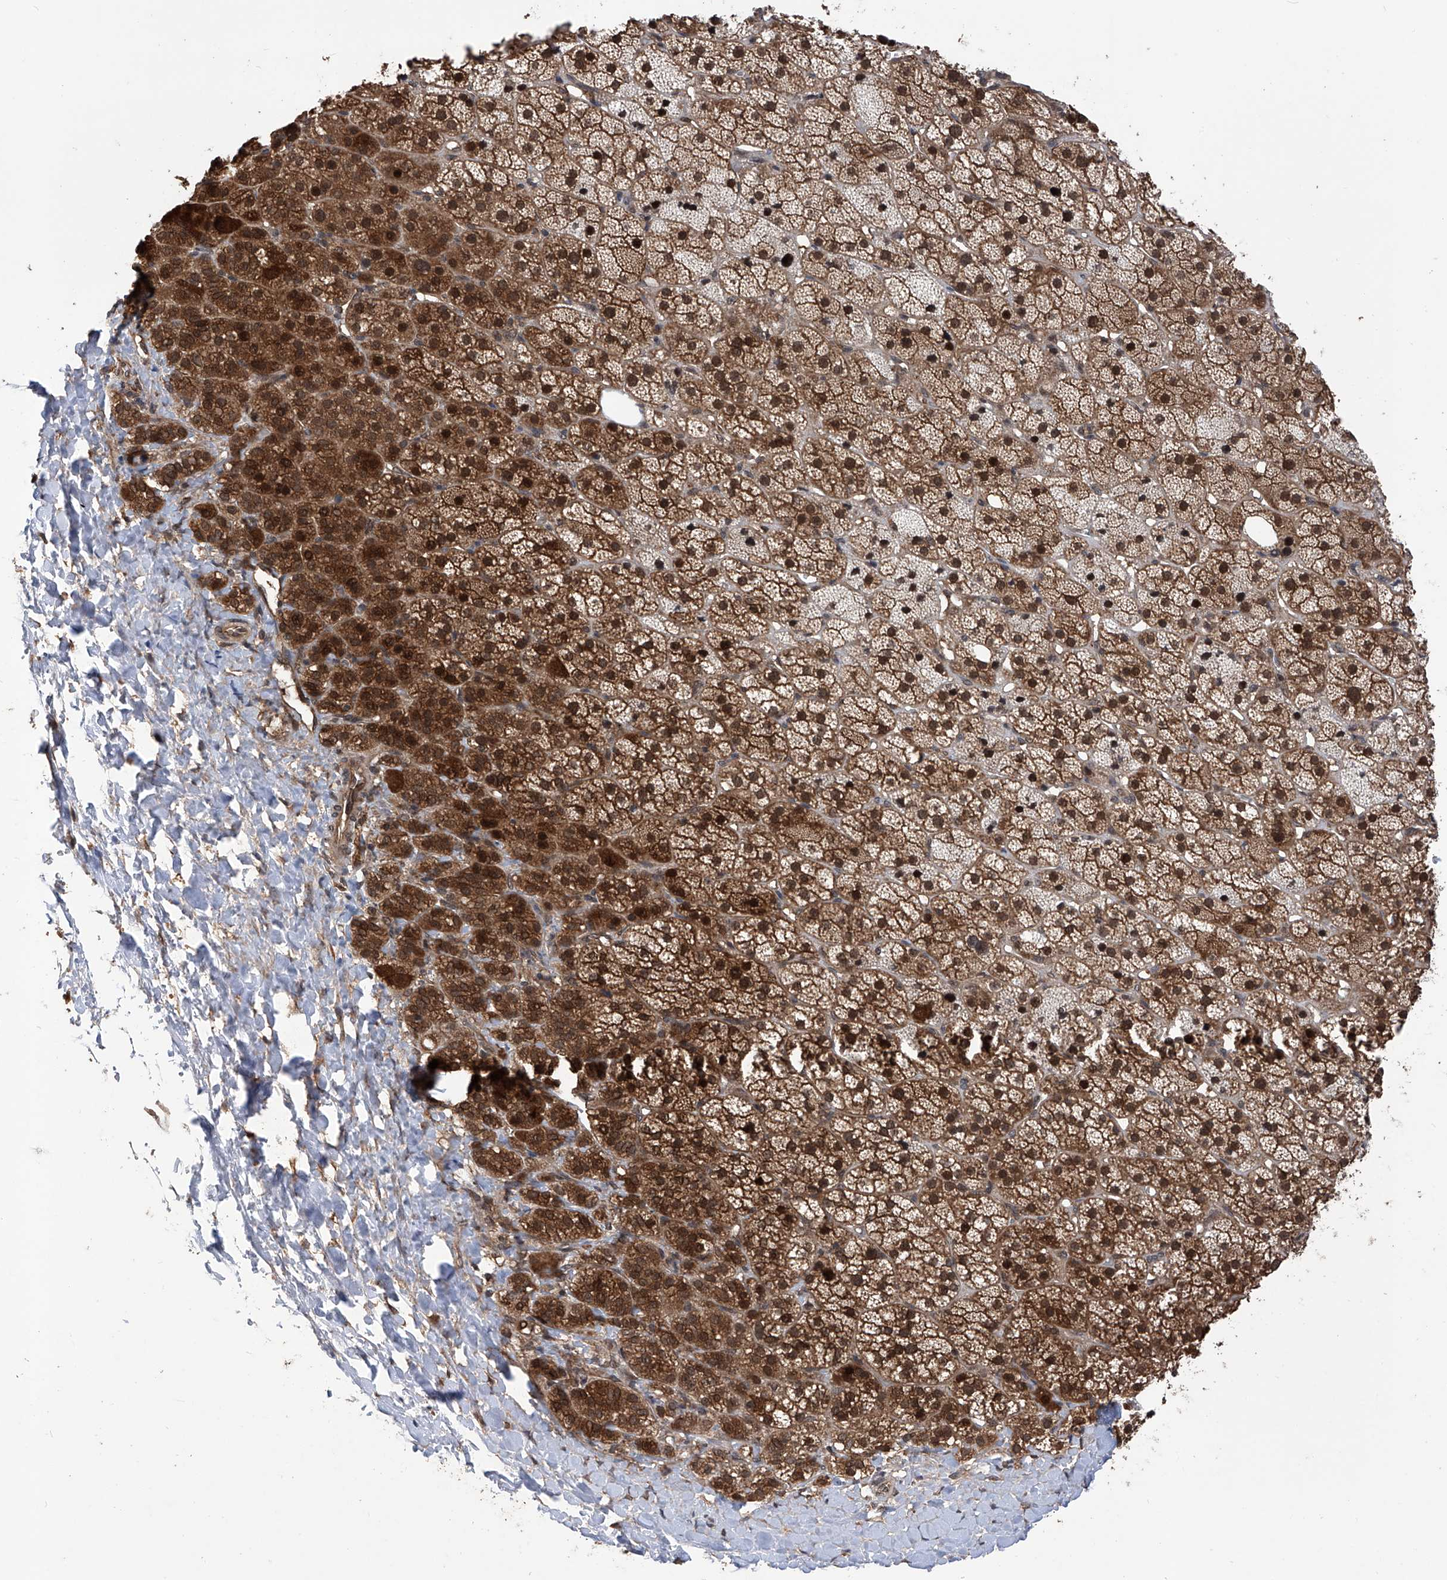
{"staining": {"intensity": "strong", "quantity": ">75%", "location": "cytoplasmic/membranous,nuclear"}, "tissue": "adrenal gland", "cell_type": "Glandular cells", "image_type": "normal", "snomed": [{"axis": "morphology", "description": "Normal tissue, NOS"}, {"axis": "topography", "description": "Adrenal gland"}], "caption": "Protein expression analysis of normal adrenal gland reveals strong cytoplasmic/membranous,nuclear expression in about >75% of glandular cells. Immunohistochemistry (ihc) stains the protein in brown and the nuclei are stained blue.", "gene": "LYSMD4", "patient": {"sex": "female", "age": 57}}